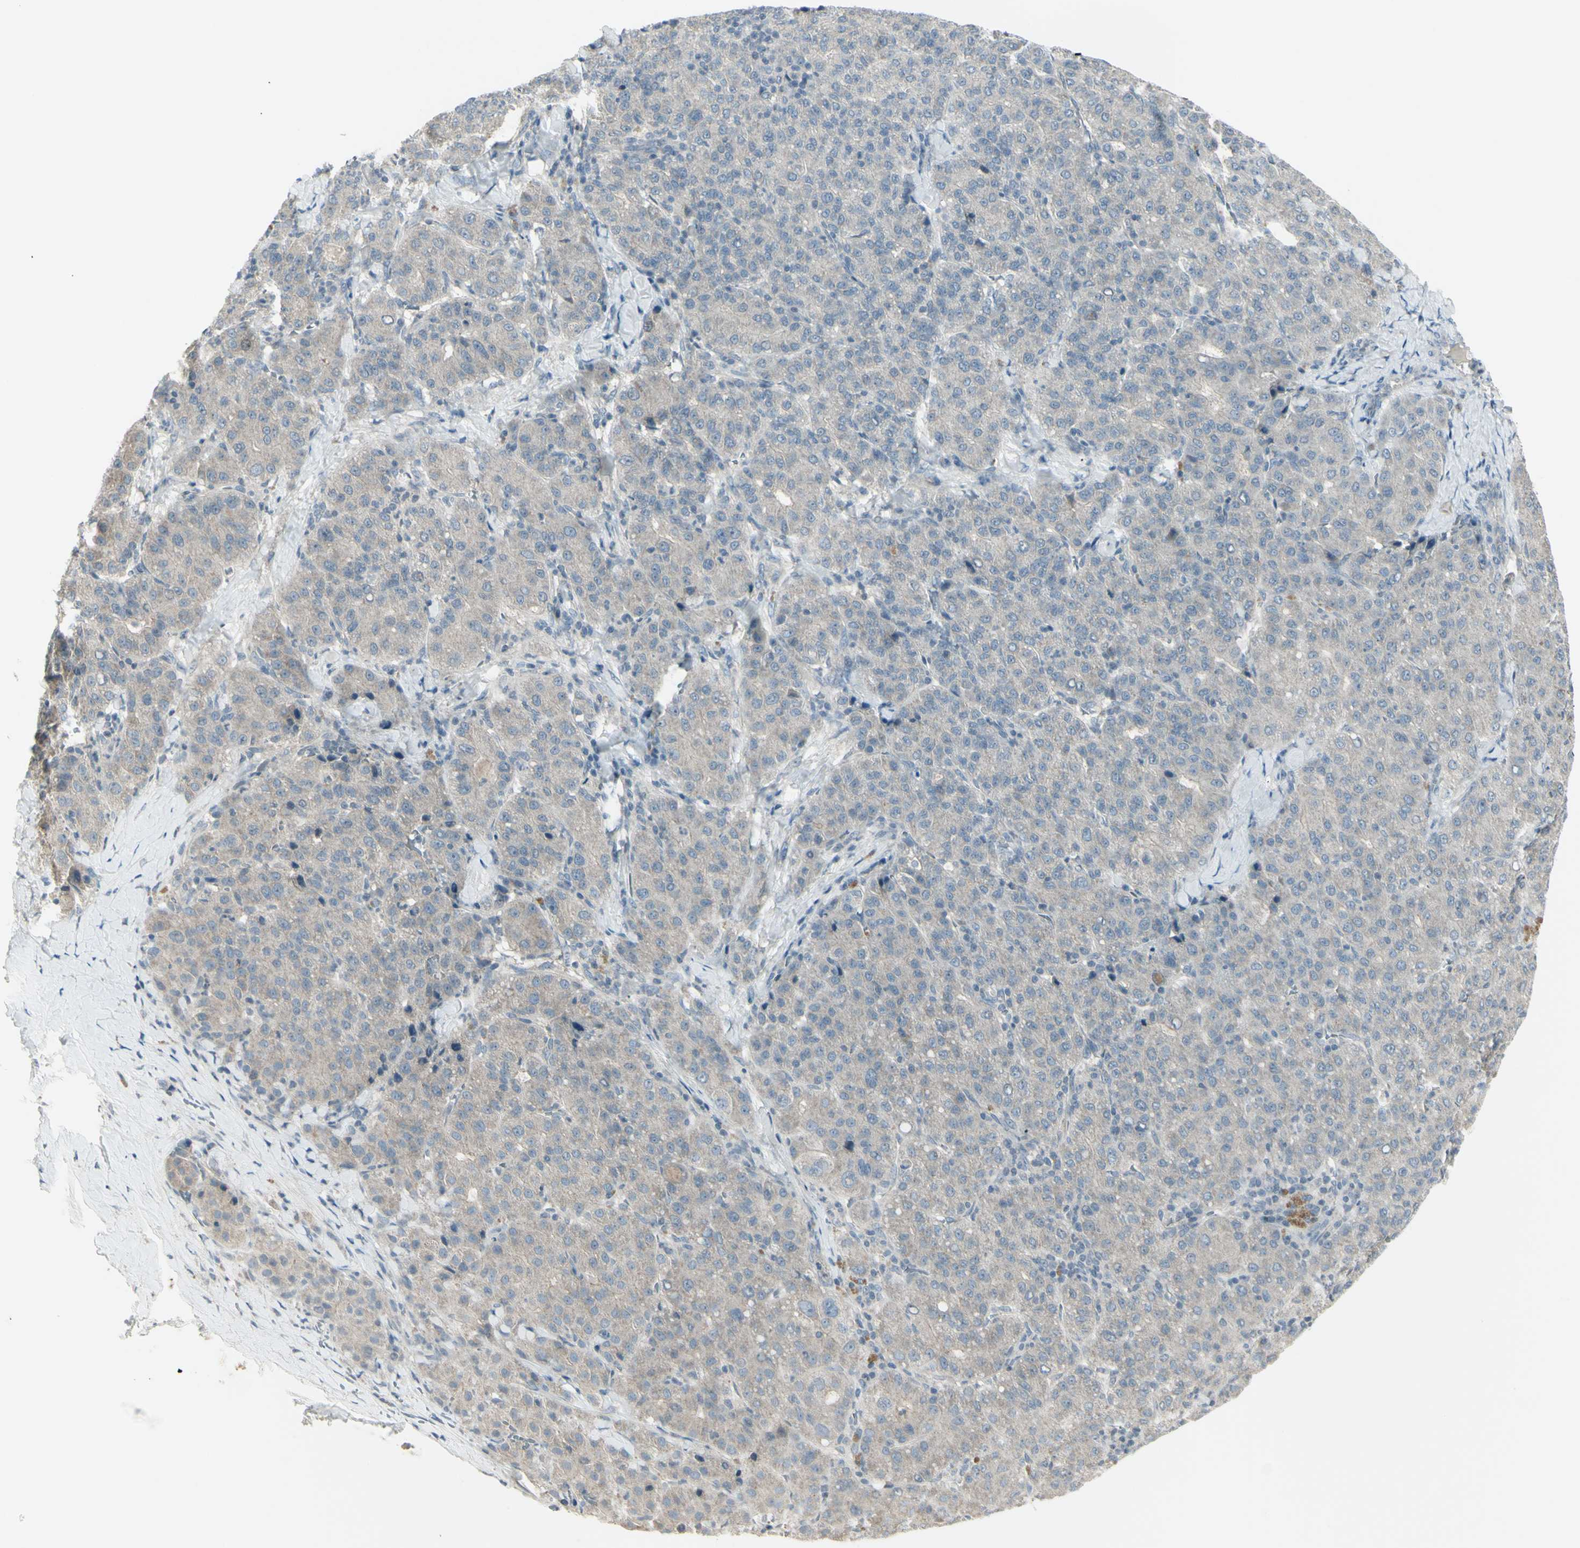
{"staining": {"intensity": "weak", "quantity": ">75%", "location": "cytoplasmic/membranous"}, "tissue": "liver cancer", "cell_type": "Tumor cells", "image_type": "cancer", "snomed": [{"axis": "morphology", "description": "Carcinoma, Hepatocellular, NOS"}, {"axis": "topography", "description": "Liver"}], "caption": "Immunohistochemical staining of human liver cancer reveals weak cytoplasmic/membranous protein staining in about >75% of tumor cells. (DAB IHC, brown staining for protein, blue staining for nuclei).", "gene": "SH3GL2", "patient": {"sex": "male", "age": 65}}